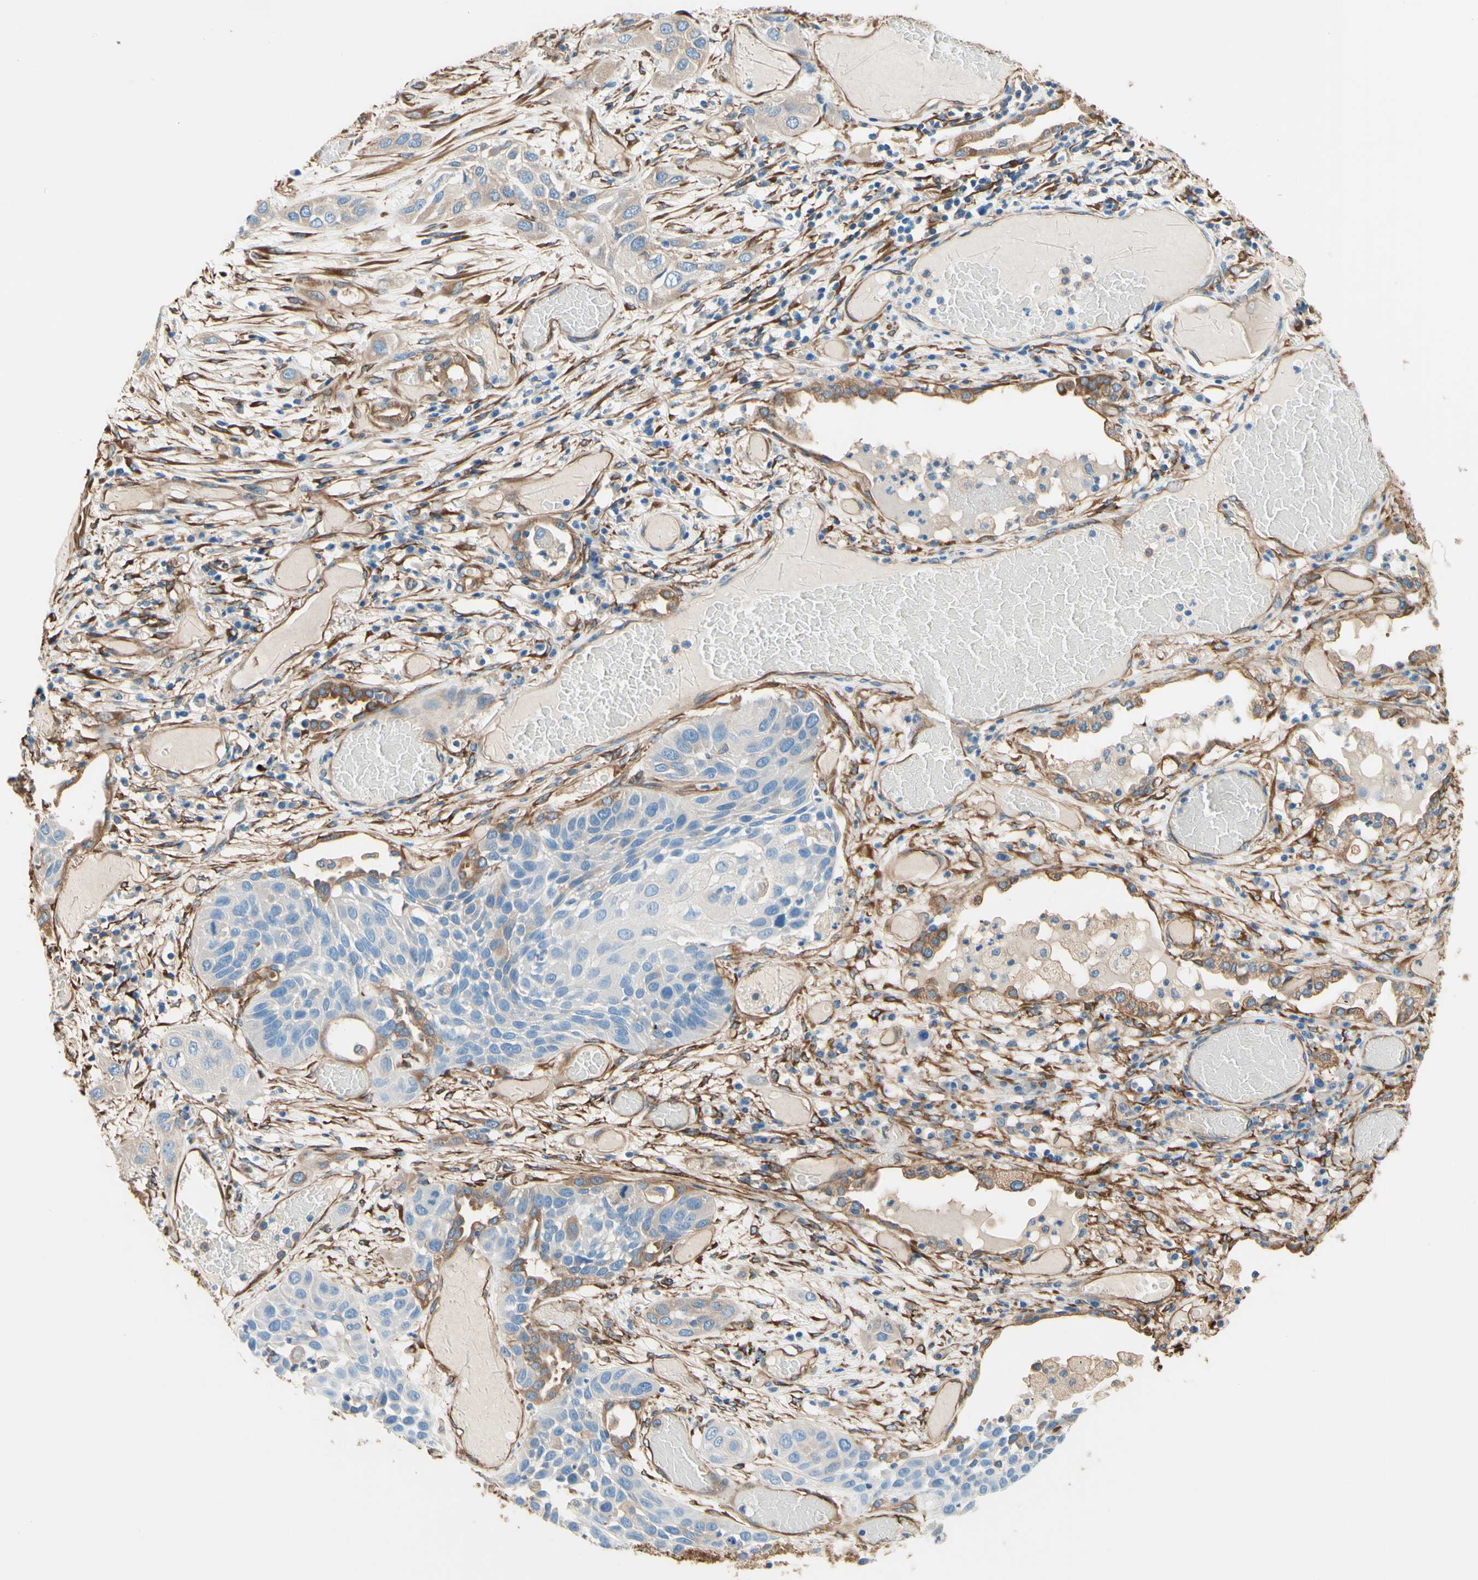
{"staining": {"intensity": "negative", "quantity": "none", "location": "none"}, "tissue": "lung cancer", "cell_type": "Tumor cells", "image_type": "cancer", "snomed": [{"axis": "morphology", "description": "Squamous cell carcinoma, NOS"}, {"axis": "topography", "description": "Lung"}], "caption": "Tumor cells show no significant positivity in lung squamous cell carcinoma.", "gene": "DPYSL3", "patient": {"sex": "male", "age": 71}}